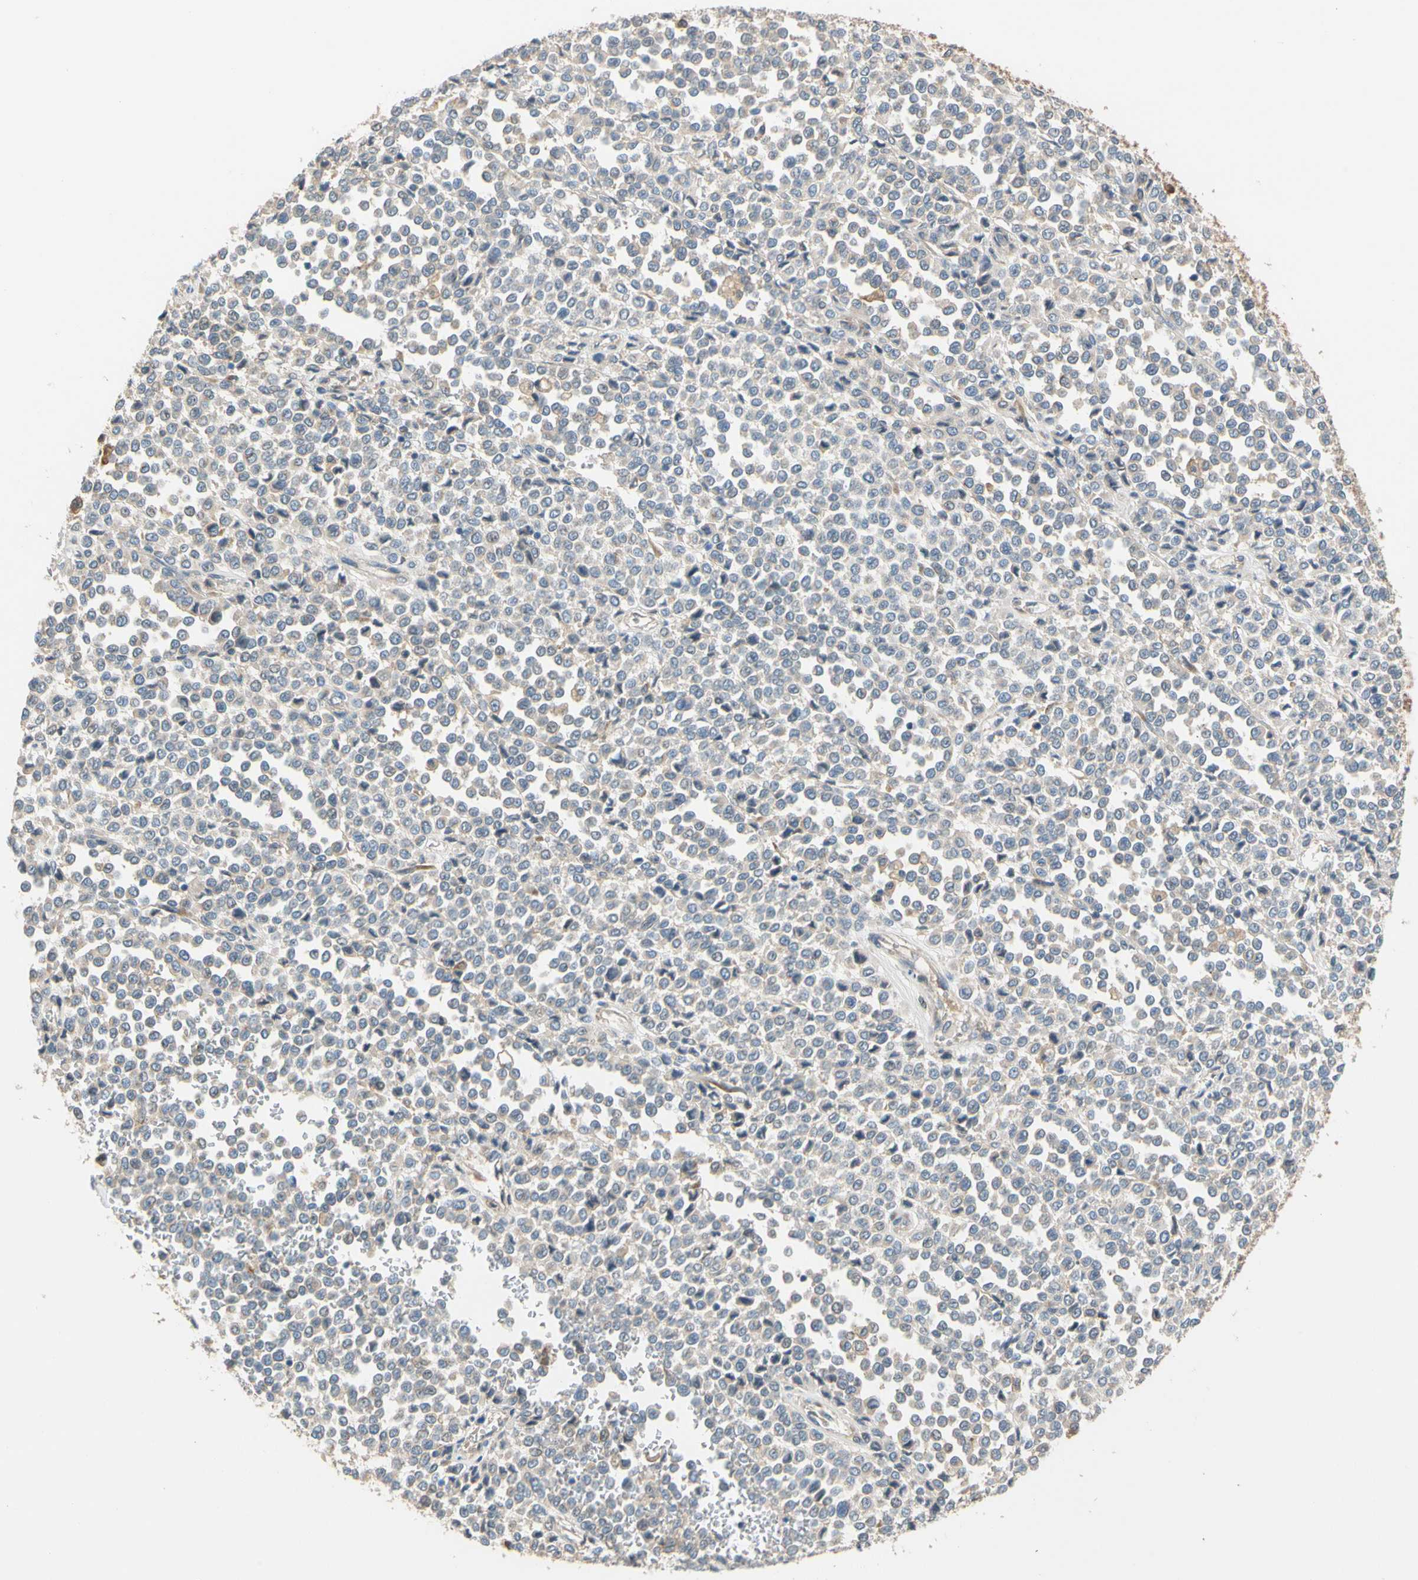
{"staining": {"intensity": "negative", "quantity": "none", "location": "none"}, "tissue": "melanoma", "cell_type": "Tumor cells", "image_type": "cancer", "snomed": [{"axis": "morphology", "description": "Malignant melanoma, Metastatic site"}, {"axis": "topography", "description": "Pancreas"}], "caption": "Immunohistochemistry photomicrograph of neoplastic tissue: human malignant melanoma (metastatic site) stained with DAB (3,3'-diaminobenzidine) exhibits no significant protein positivity in tumor cells.", "gene": "GPSM2", "patient": {"sex": "female", "age": 30}}